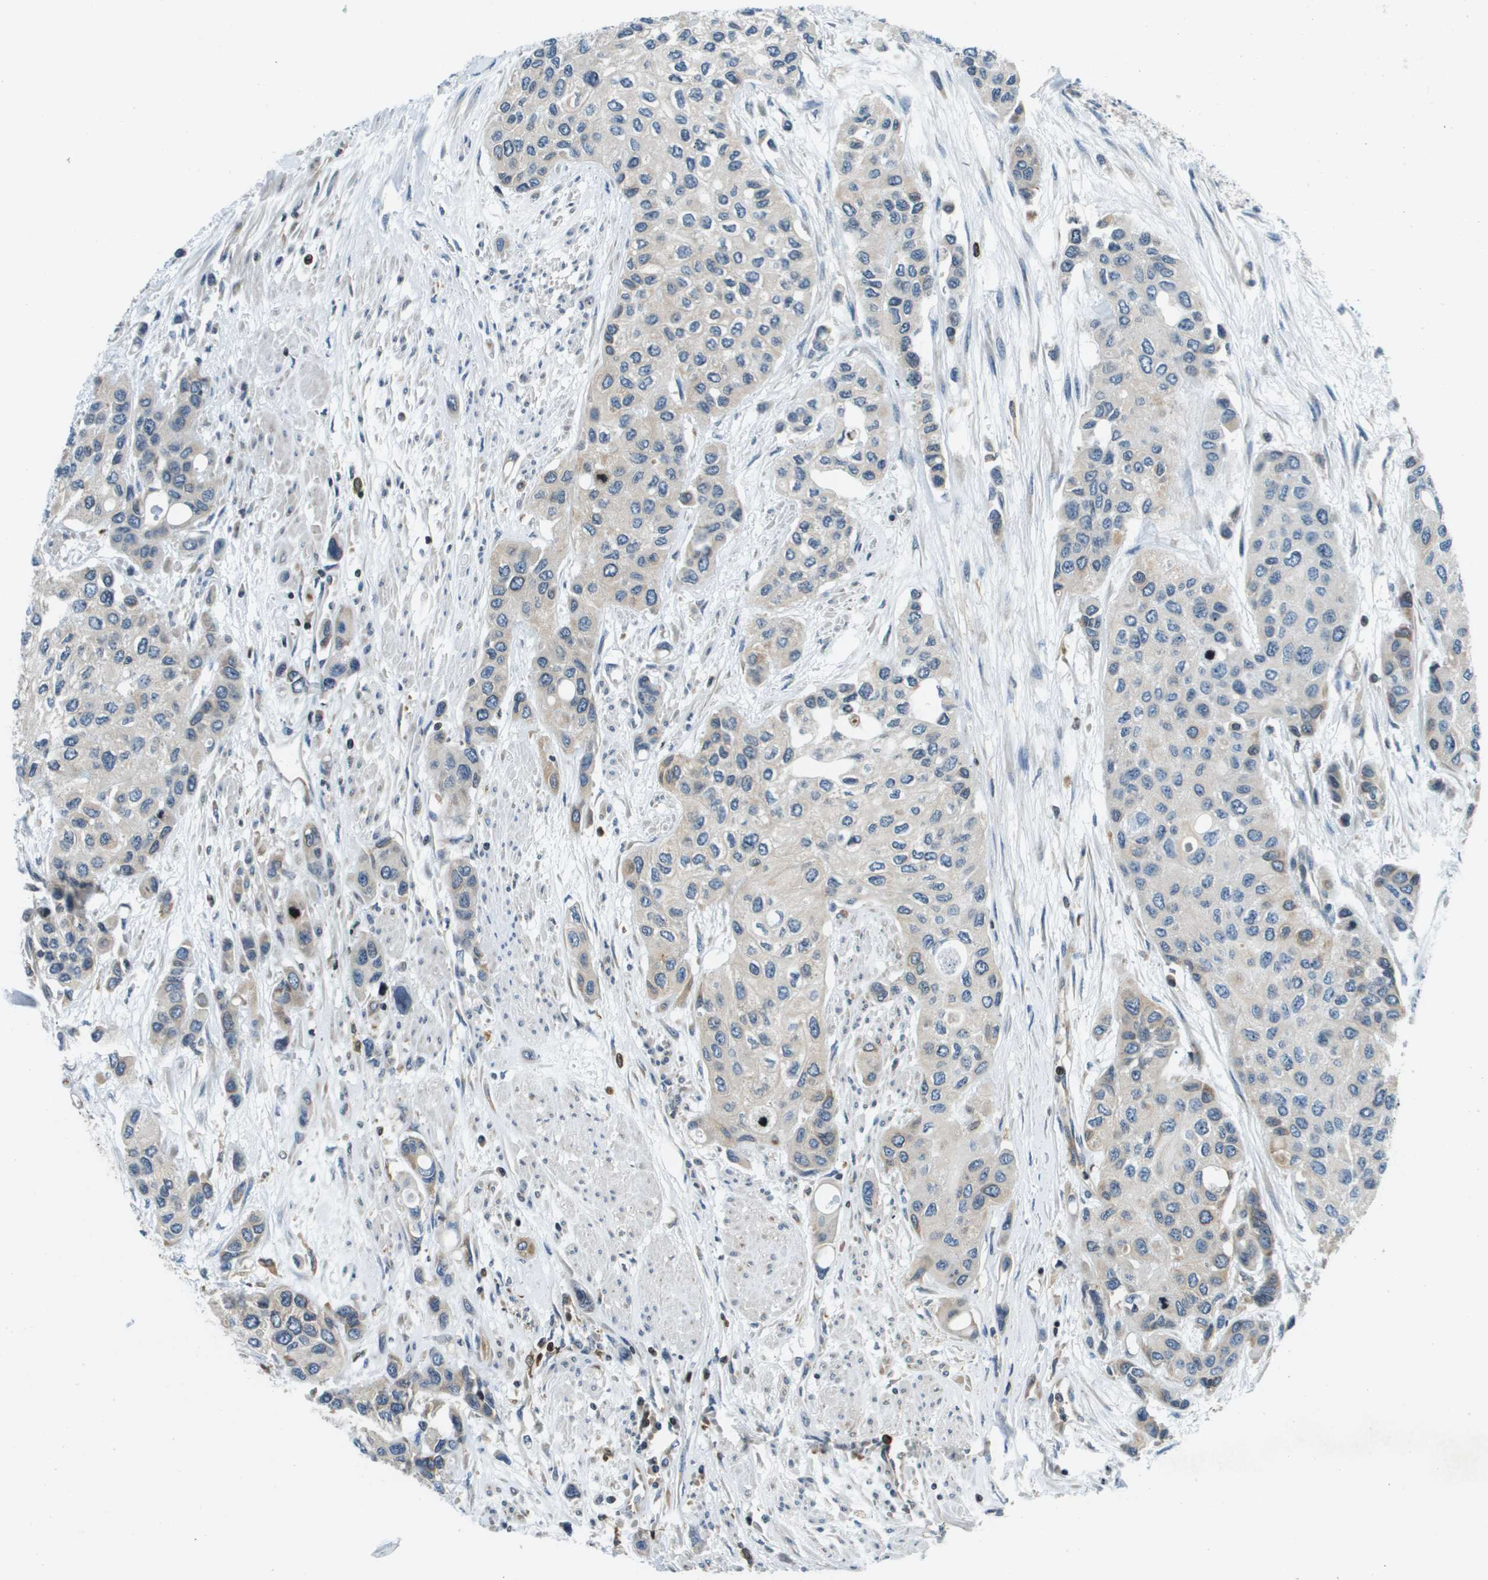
{"staining": {"intensity": "weak", "quantity": "<25%", "location": "cytoplasmic/membranous"}, "tissue": "urothelial cancer", "cell_type": "Tumor cells", "image_type": "cancer", "snomed": [{"axis": "morphology", "description": "Urothelial carcinoma, High grade"}, {"axis": "topography", "description": "Urinary bladder"}], "caption": "Immunohistochemistry of urothelial cancer displays no positivity in tumor cells.", "gene": "ESYT1", "patient": {"sex": "female", "age": 56}}